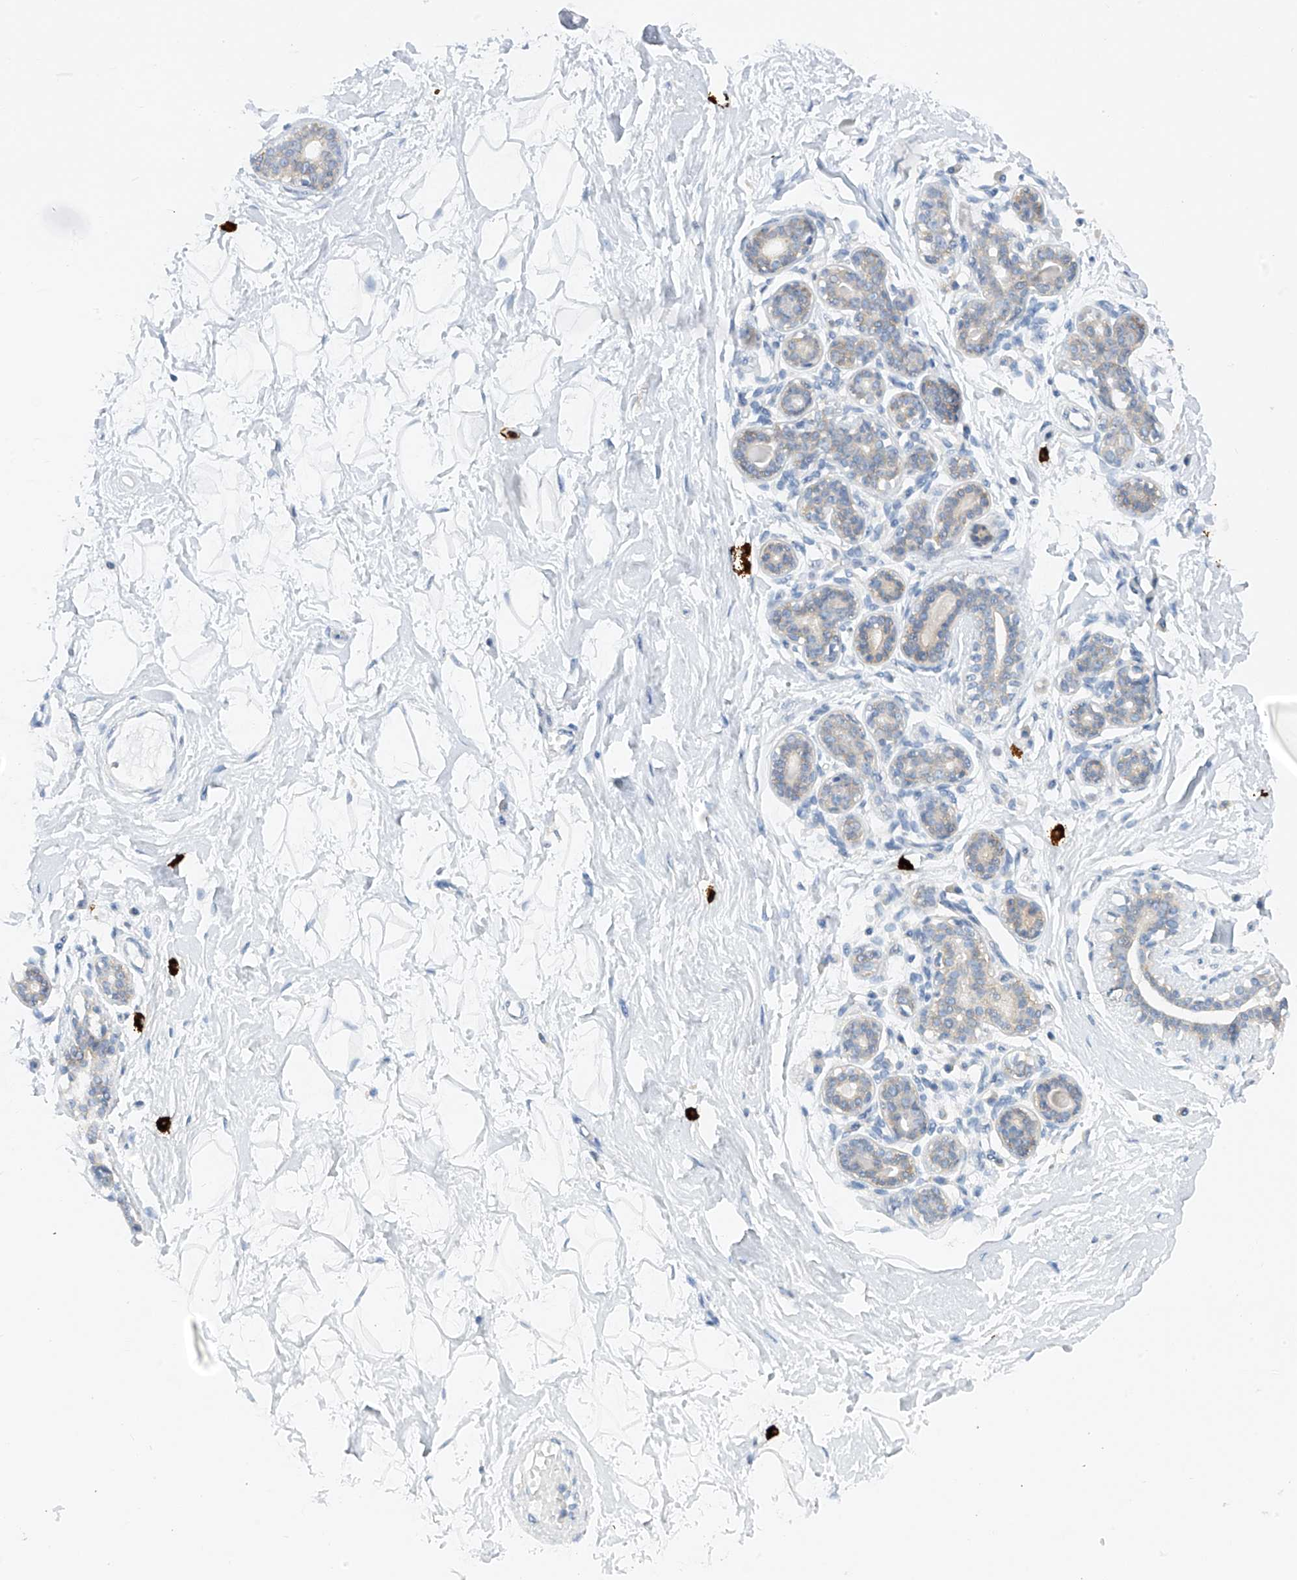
{"staining": {"intensity": "negative", "quantity": "none", "location": "none"}, "tissue": "breast", "cell_type": "Adipocytes", "image_type": "normal", "snomed": [{"axis": "morphology", "description": "Normal tissue, NOS"}, {"axis": "morphology", "description": "Adenoma, NOS"}, {"axis": "topography", "description": "Breast"}], "caption": "Adipocytes are negative for brown protein staining in unremarkable breast. The staining was performed using DAB to visualize the protein expression in brown, while the nuclei were stained in blue with hematoxylin (Magnification: 20x).", "gene": "POMGNT2", "patient": {"sex": "female", "age": 23}}